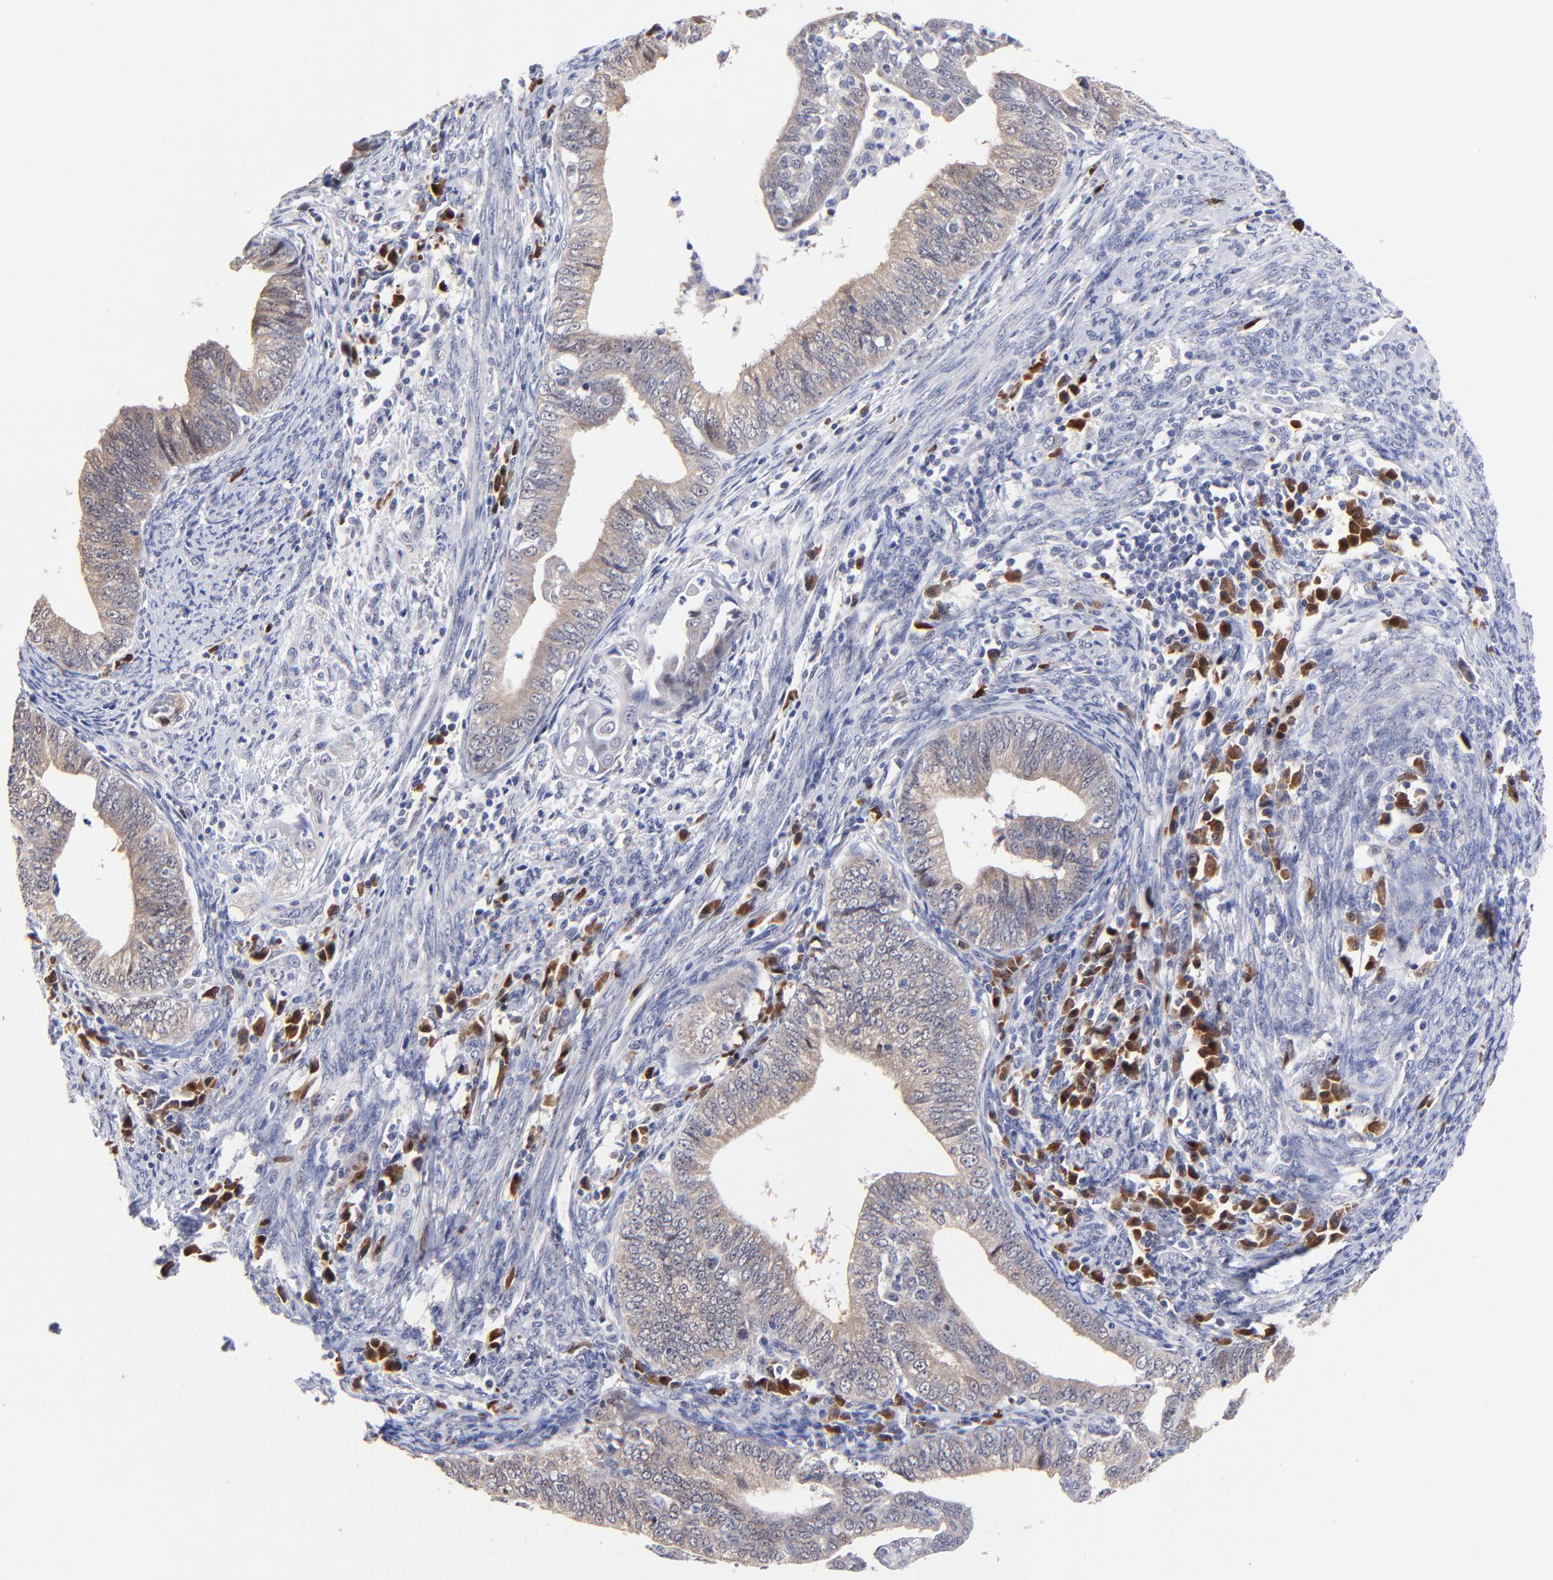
{"staining": {"intensity": "weak", "quantity": ">75%", "location": "cytoplasmic/membranous"}, "tissue": "endometrial cancer", "cell_type": "Tumor cells", "image_type": "cancer", "snomed": [{"axis": "morphology", "description": "Adenocarcinoma, NOS"}, {"axis": "topography", "description": "Endometrium"}], "caption": "Protein staining of endometrial cancer tissue exhibits weak cytoplasmic/membranous expression in approximately >75% of tumor cells. (IHC, brightfield microscopy, high magnification).", "gene": "ZNF155", "patient": {"sex": "female", "age": 66}}